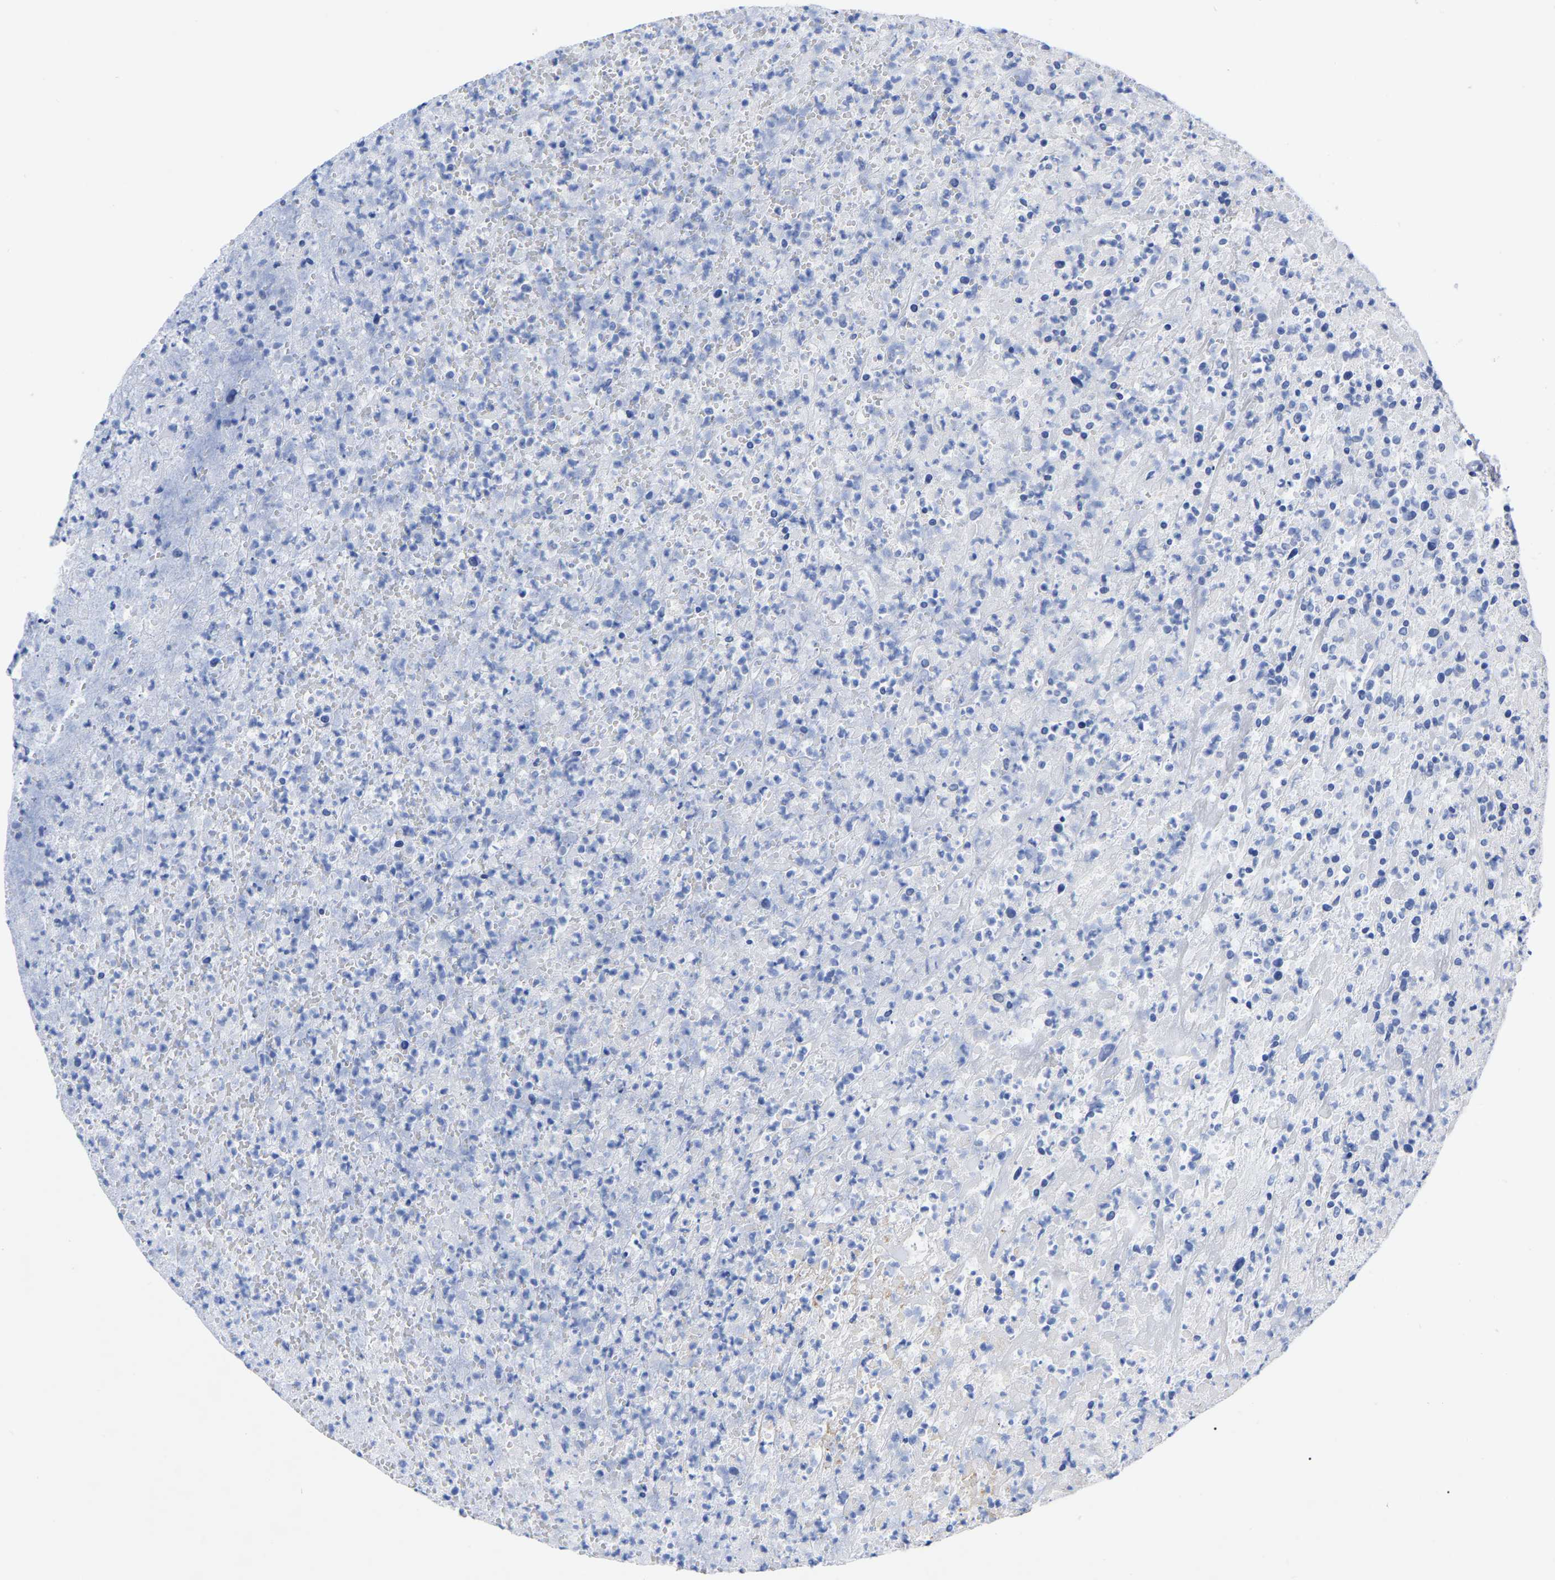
{"staining": {"intensity": "negative", "quantity": "none", "location": "none"}, "tissue": "urothelial cancer", "cell_type": "Tumor cells", "image_type": "cancer", "snomed": [{"axis": "morphology", "description": "Urothelial carcinoma, High grade"}, {"axis": "topography", "description": "Urinary bladder"}], "caption": "DAB immunohistochemical staining of human high-grade urothelial carcinoma shows no significant staining in tumor cells. Brightfield microscopy of immunohistochemistry stained with DAB (3,3'-diaminobenzidine) (brown) and hematoxylin (blue), captured at high magnification.", "gene": "HAPLN1", "patient": {"sex": "male", "age": 46}}